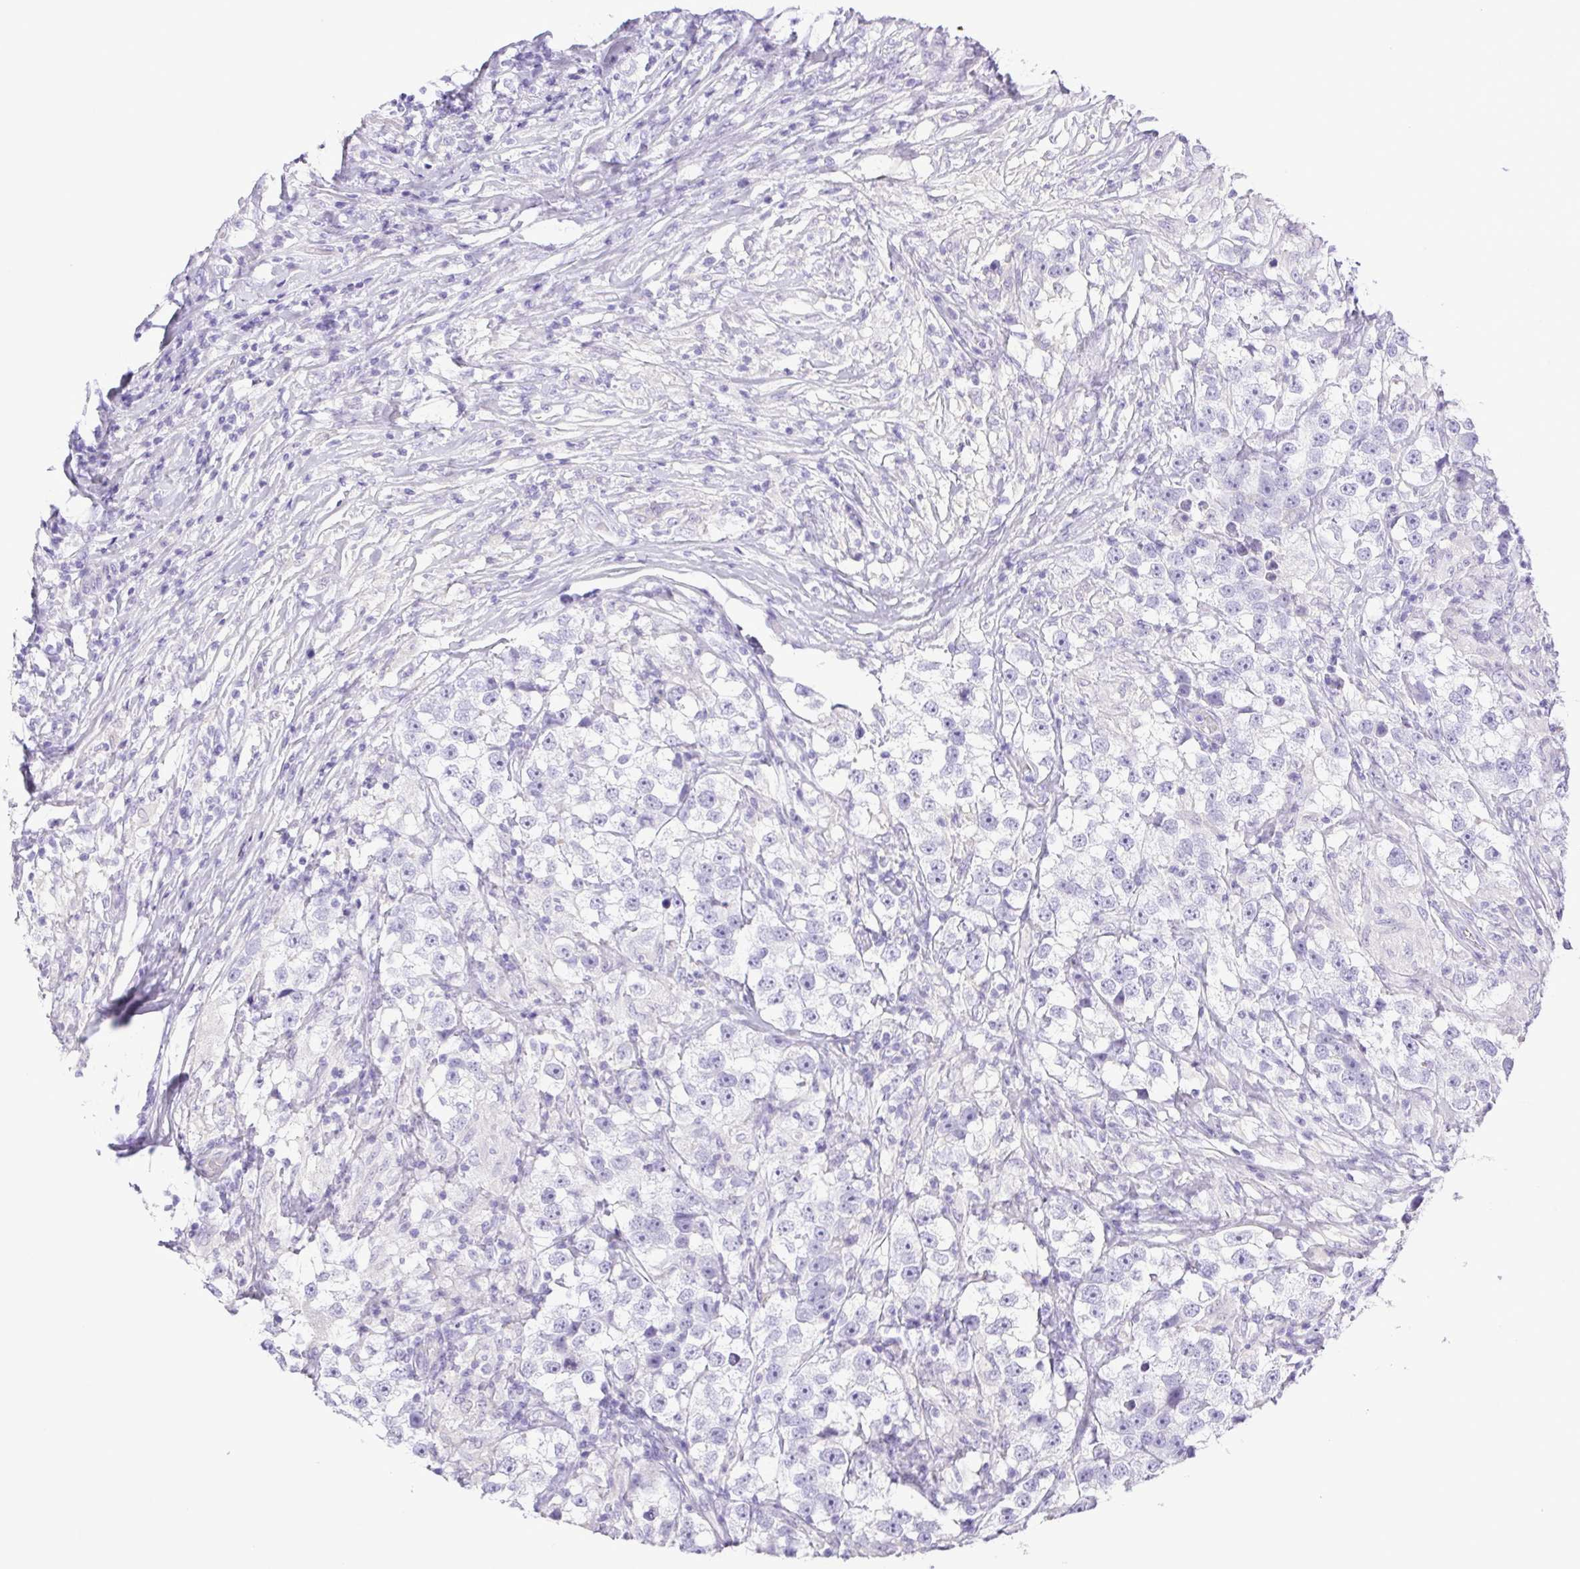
{"staining": {"intensity": "negative", "quantity": "none", "location": "none"}, "tissue": "testis cancer", "cell_type": "Tumor cells", "image_type": "cancer", "snomed": [{"axis": "morphology", "description": "Seminoma, NOS"}, {"axis": "topography", "description": "Testis"}], "caption": "The photomicrograph reveals no significant positivity in tumor cells of seminoma (testis).", "gene": "CDSN", "patient": {"sex": "male", "age": 46}}